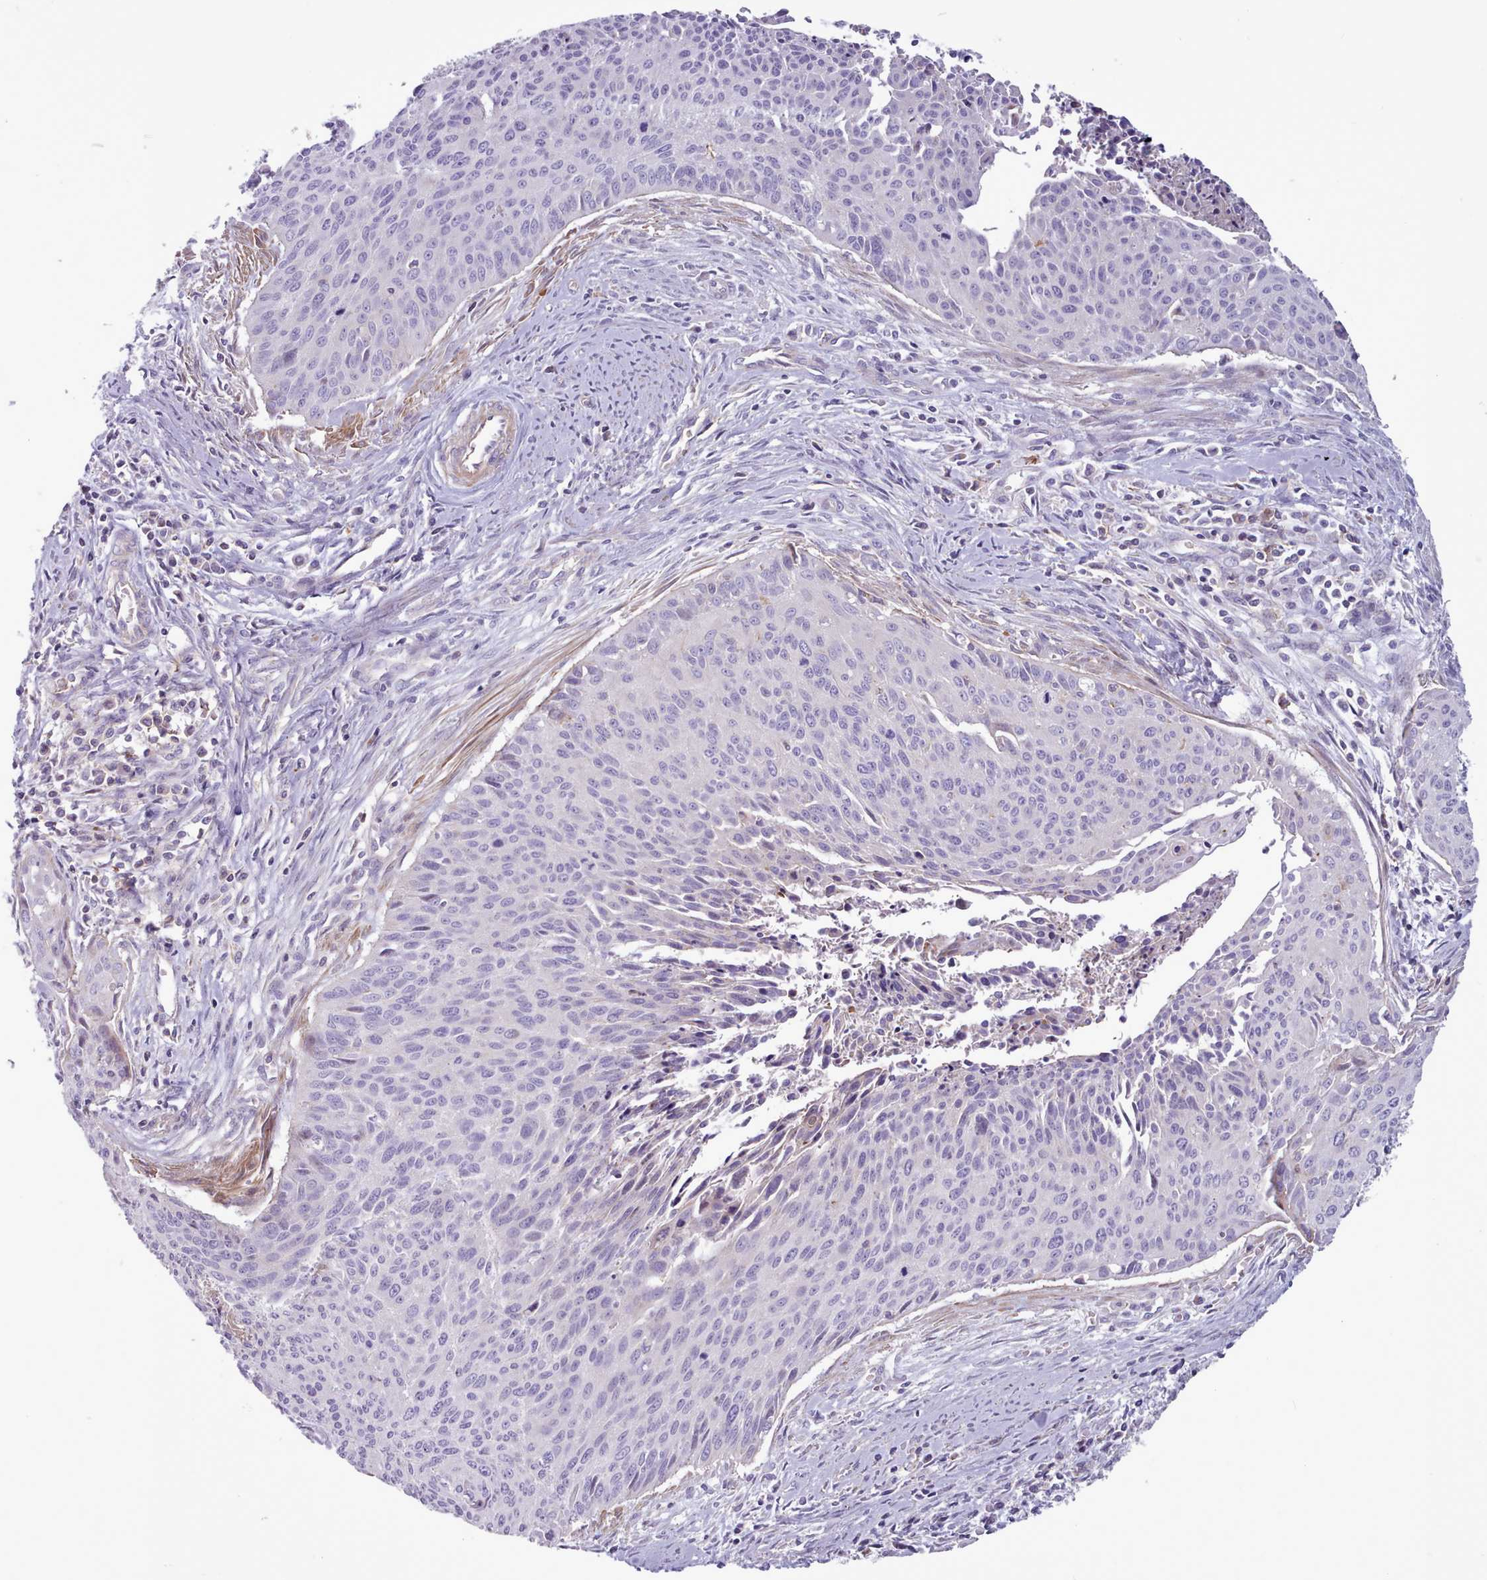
{"staining": {"intensity": "negative", "quantity": "none", "location": "none"}, "tissue": "cervical cancer", "cell_type": "Tumor cells", "image_type": "cancer", "snomed": [{"axis": "morphology", "description": "Squamous cell carcinoma, NOS"}, {"axis": "topography", "description": "Cervix"}], "caption": "Immunohistochemistry image of human cervical cancer stained for a protein (brown), which reveals no positivity in tumor cells.", "gene": "TENT4B", "patient": {"sex": "female", "age": 55}}